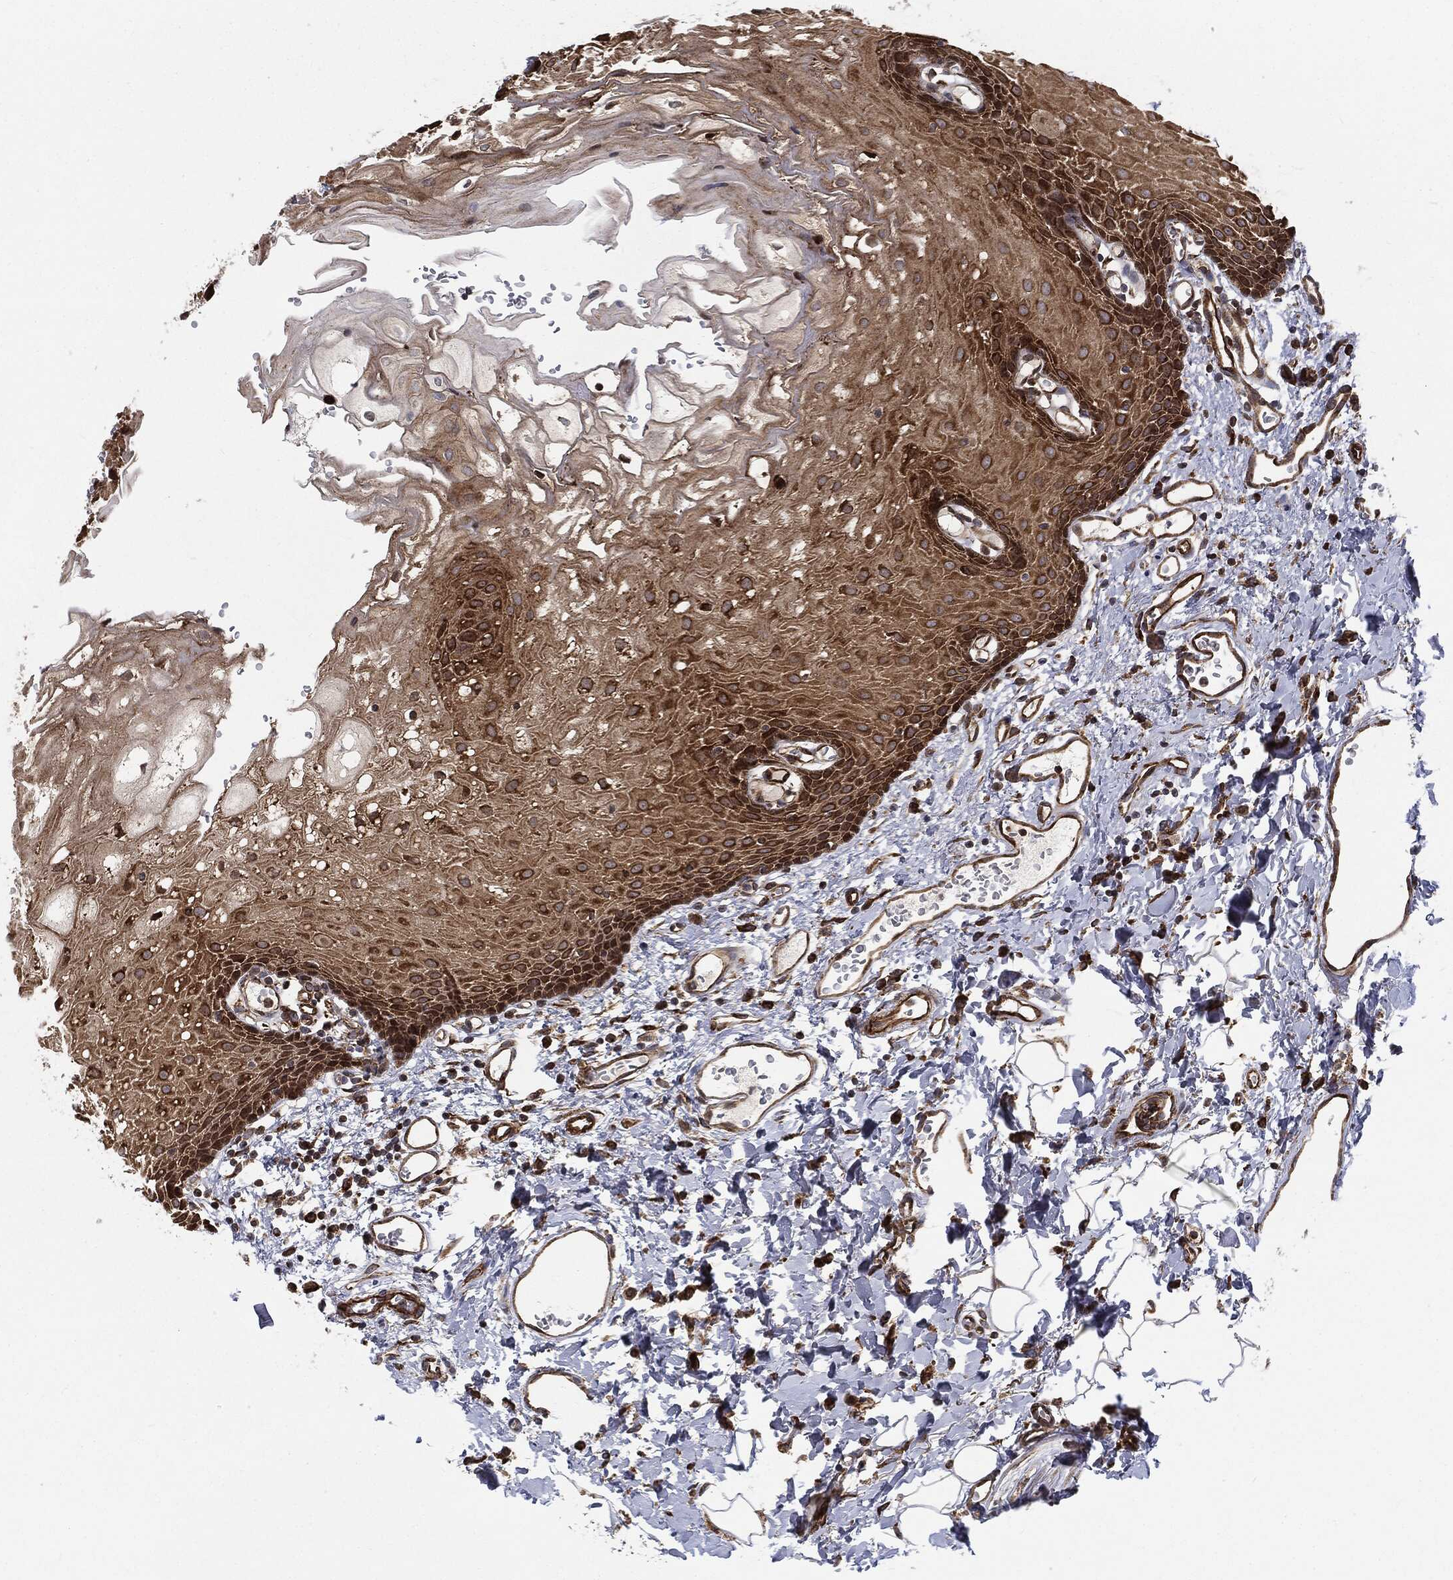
{"staining": {"intensity": "strong", "quantity": ">75%", "location": "cytoplasmic/membranous"}, "tissue": "oral mucosa", "cell_type": "Squamous epithelial cells", "image_type": "normal", "snomed": [{"axis": "morphology", "description": "Normal tissue, NOS"}, {"axis": "morphology", "description": "Squamous cell carcinoma, NOS"}, {"axis": "topography", "description": "Oral tissue"}, {"axis": "topography", "description": "Head-Neck"}], "caption": "High-power microscopy captured an IHC image of normal oral mucosa, revealing strong cytoplasmic/membranous positivity in about >75% of squamous epithelial cells. (Stains: DAB in brown, nuclei in blue, Microscopy: brightfield microscopy at high magnification).", "gene": "CYLD", "patient": {"sex": "female", "age": 70}}